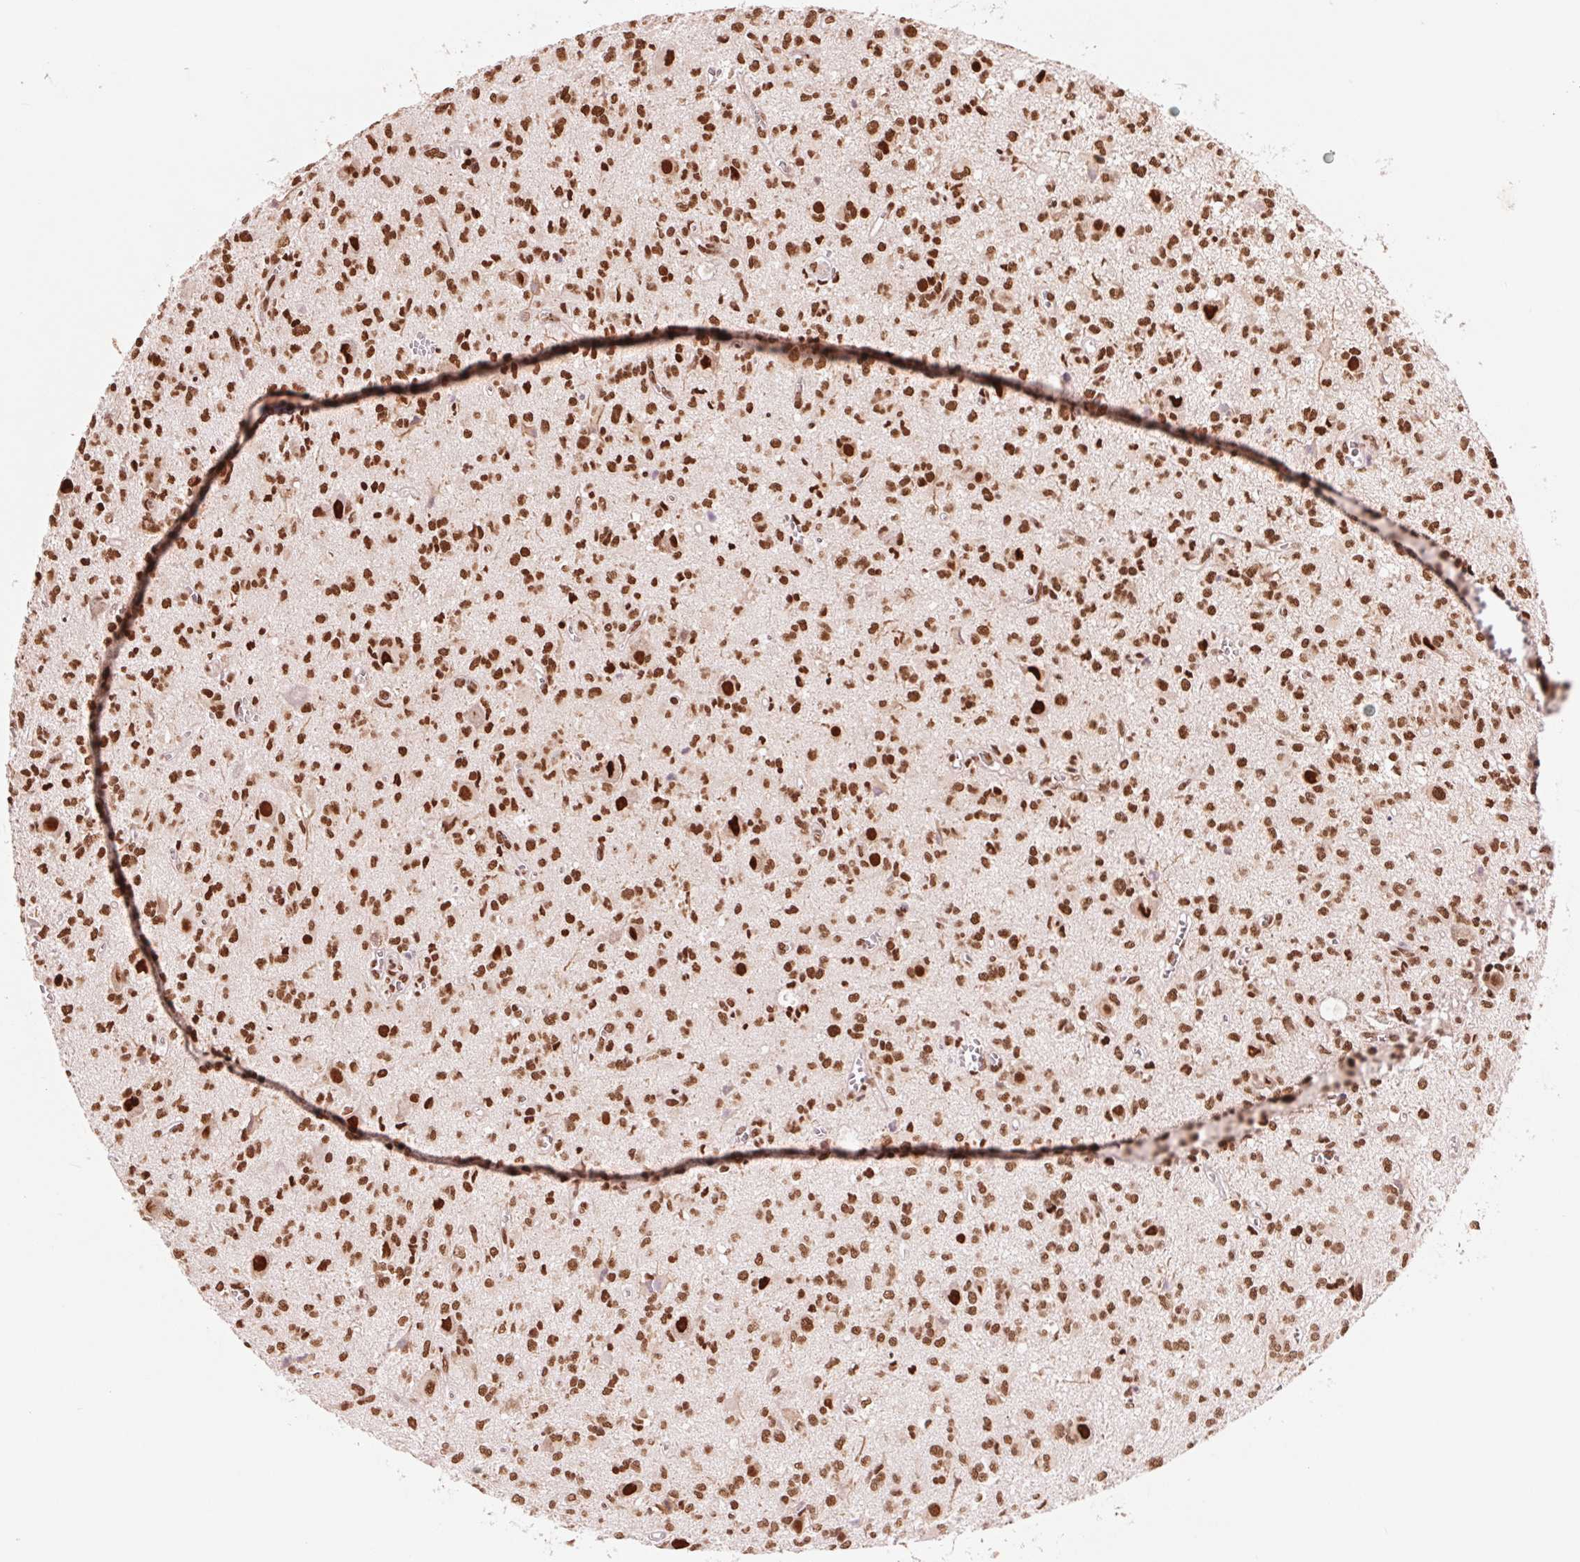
{"staining": {"intensity": "strong", "quantity": ">75%", "location": "nuclear"}, "tissue": "glioma", "cell_type": "Tumor cells", "image_type": "cancer", "snomed": [{"axis": "morphology", "description": "Glioma, malignant, Low grade"}, {"axis": "topography", "description": "Brain"}], "caption": "IHC histopathology image of neoplastic tissue: human malignant glioma (low-grade) stained using immunohistochemistry (IHC) exhibits high levels of strong protein expression localized specifically in the nuclear of tumor cells, appearing as a nuclear brown color.", "gene": "TTLL9", "patient": {"sex": "male", "age": 64}}